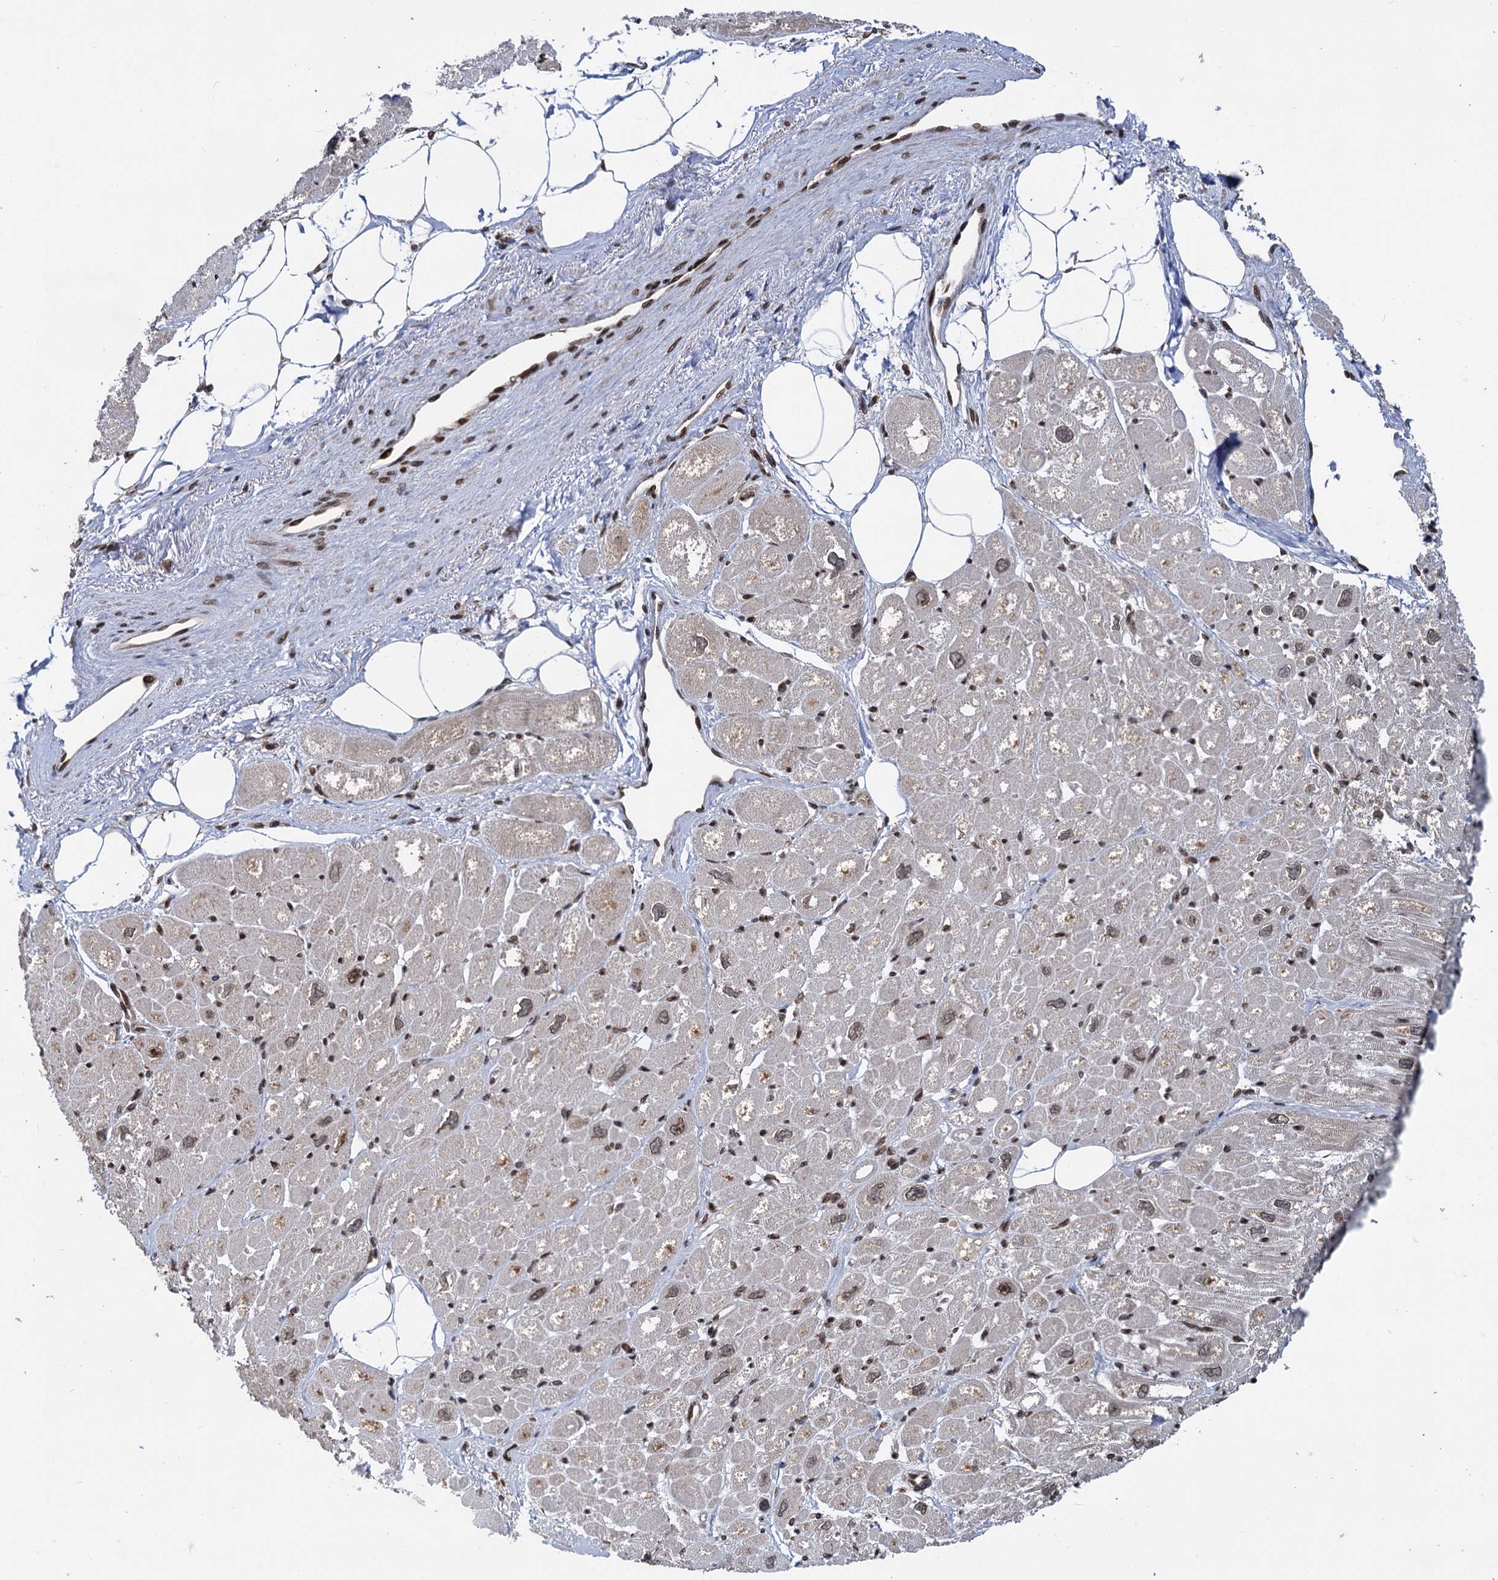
{"staining": {"intensity": "moderate", "quantity": ">75%", "location": "nuclear"}, "tissue": "heart muscle", "cell_type": "Cardiomyocytes", "image_type": "normal", "snomed": [{"axis": "morphology", "description": "Normal tissue, NOS"}, {"axis": "topography", "description": "Heart"}], "caption": "IHC image of unremarkable heart muscle: human heart muscle stained using immunohistochemistry (IHC) demonstrates medium levels of moderate protein expression localized specifically in the nuclear of cardiomyocytes, appearing as a nuclear brown color.", "gene": "MESD", "patient": {"sex": "male", "age": 50}}